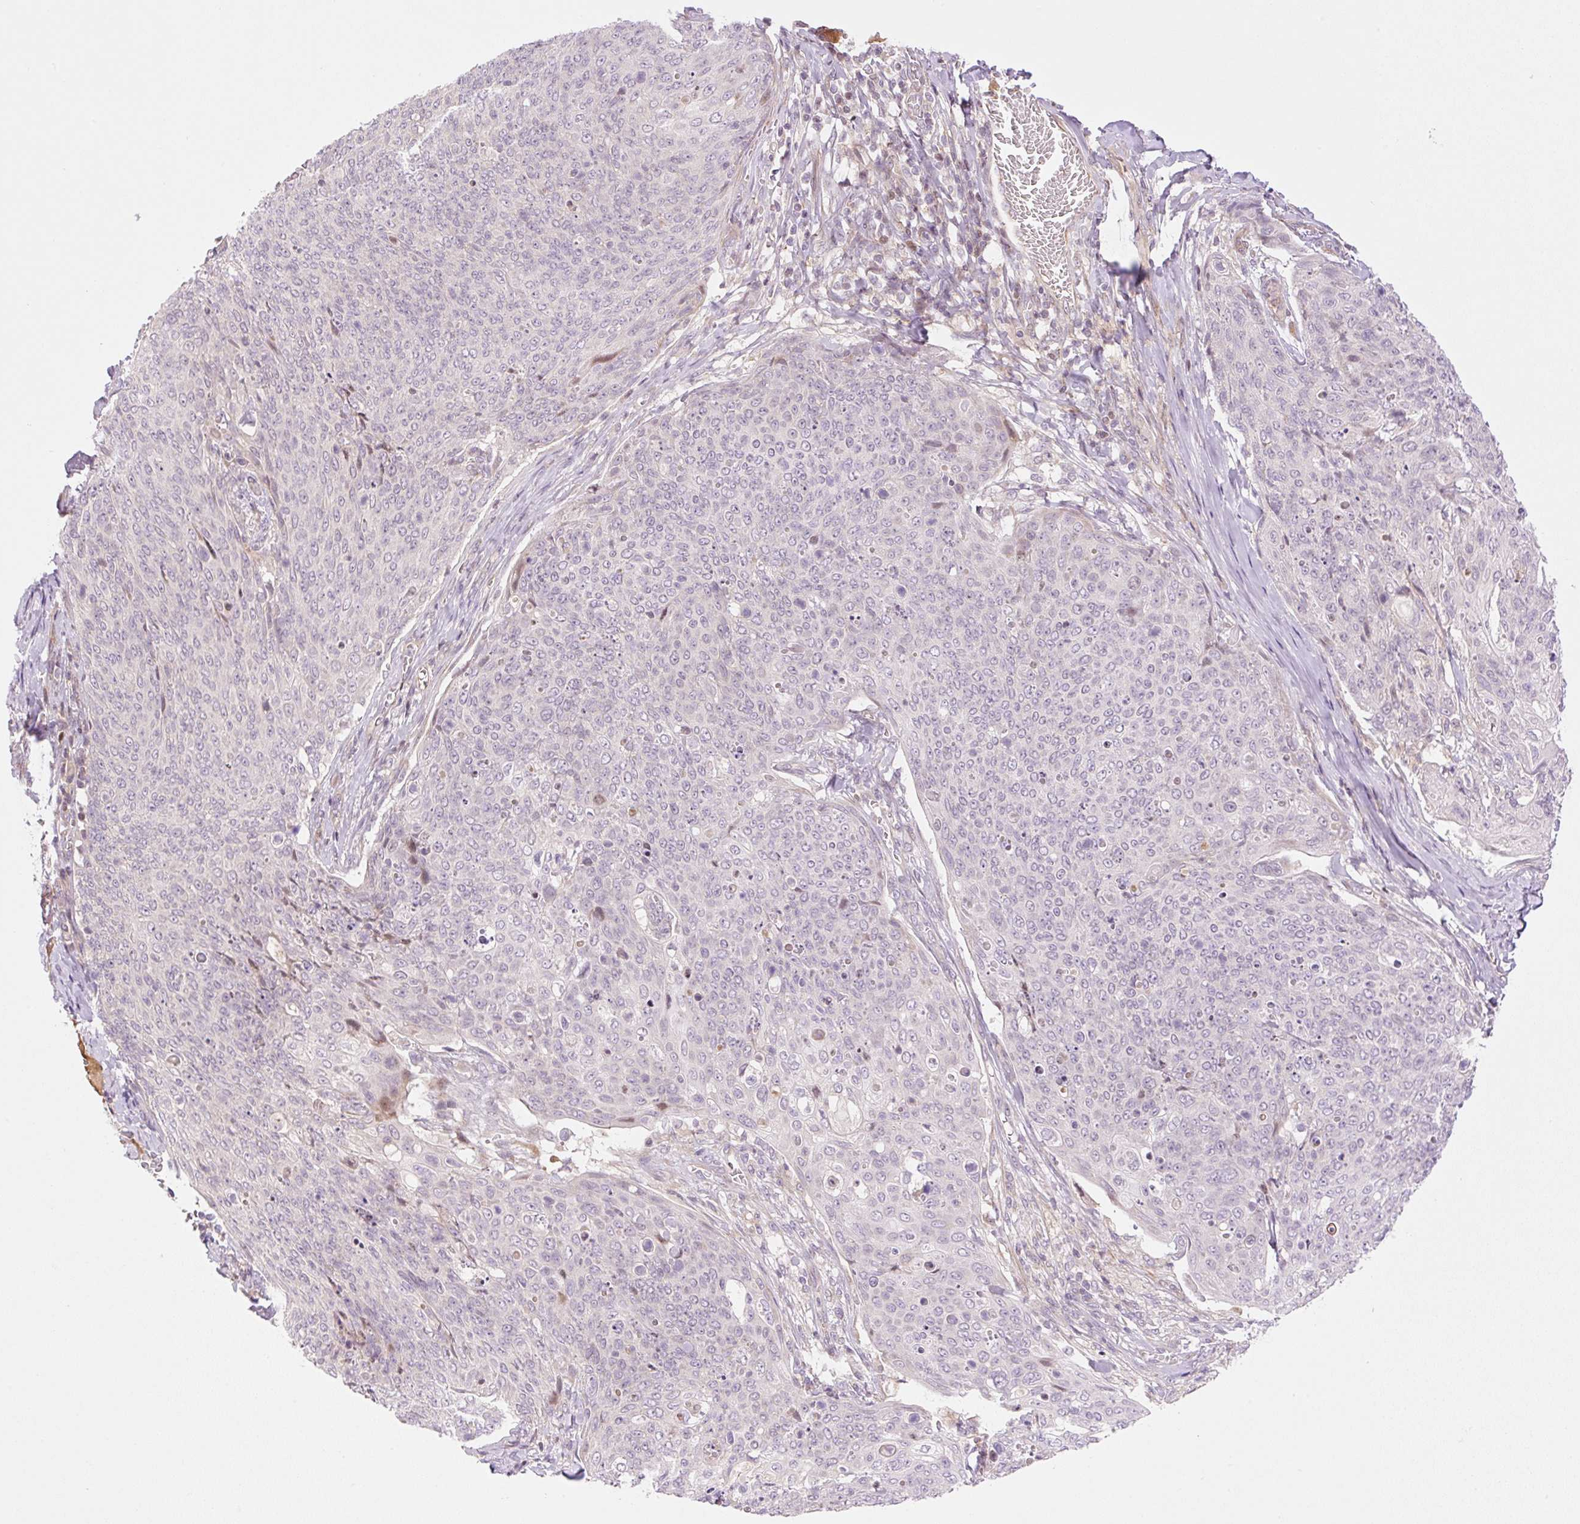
{"staining": {"intensity": "negative", "quantity": "none", "location": "none"}, "tissue": "skin cancer", "cell_type": "Tumor cells", "image_type": "cancer", "snomed": [{"axis": "morphology", "description": "Squamous cell carcinoma, NOS"}, {"axis": "topography", "description": "Skin"}, {"axis": "topography", "description": "Vulva"}], "caption": "Immunohistochemistry (IHC) image of human skin cancer (squamous cell carcinoma) stained for a protein (brown), which reveals no staining in tumor cells.", "gene": "ZNF394", "patient": {"sex": "female", "age": 85}}